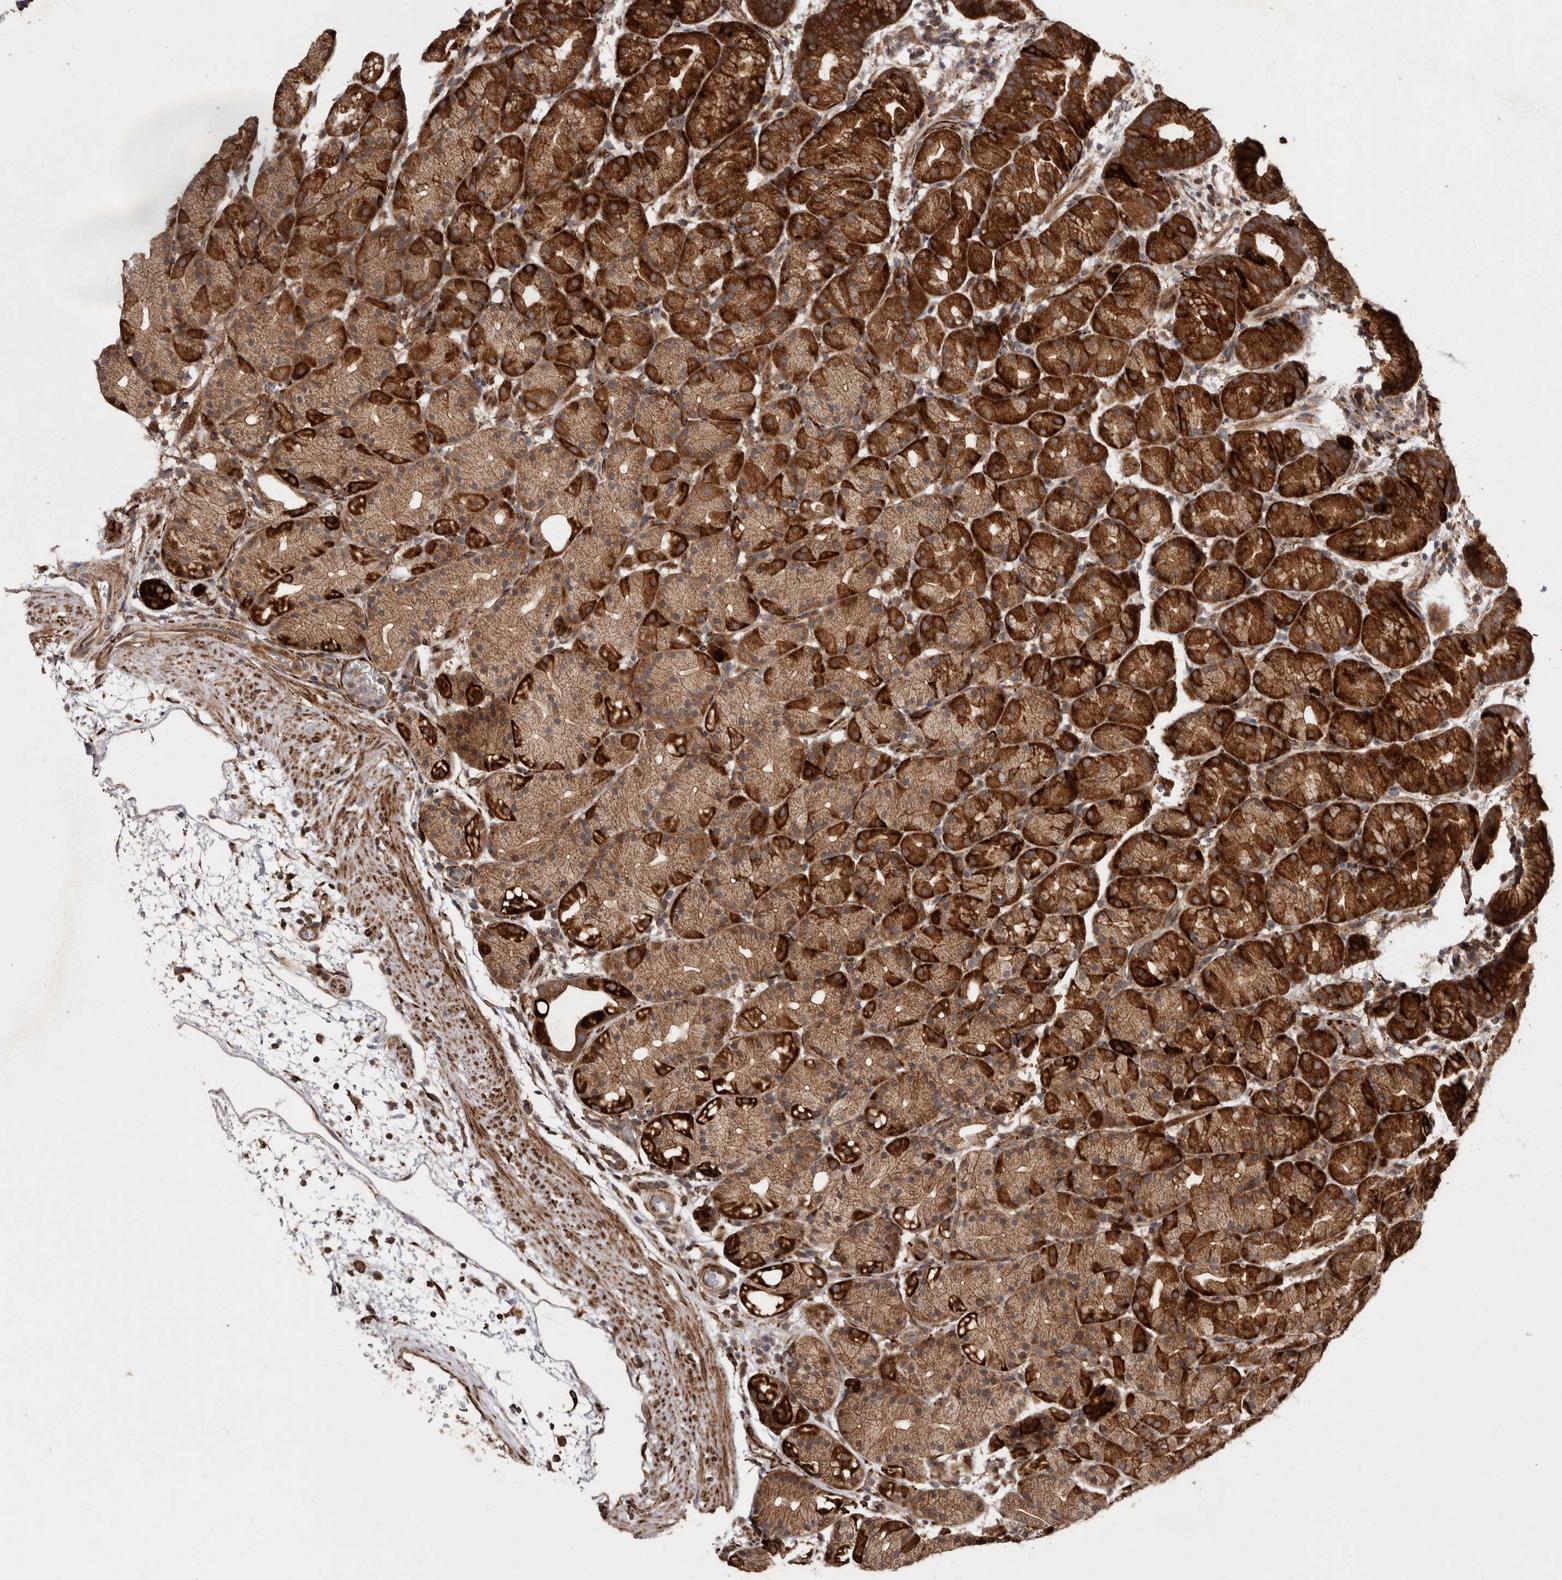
{"staining": {"intensity": "strong", "quantity": "25%-75%", "location": "cytoplasmic/membranous"}, "tissue": "stomach", "cell_type": "Glandular cells", "image_type": "normal", "snomed": [{"axis": "morphology", "description": "Normal tissue, NOS"}, {"axis": "topography", "description": "Stomach, upper"}], "caption": "Protein expression analysis of normal stomach shows strong cytoplasmic/membranous expression in approximately 25%-75% of glandular cells.", "gene": "FLAD1", "patient": {"sex": "male", "age": 48}}